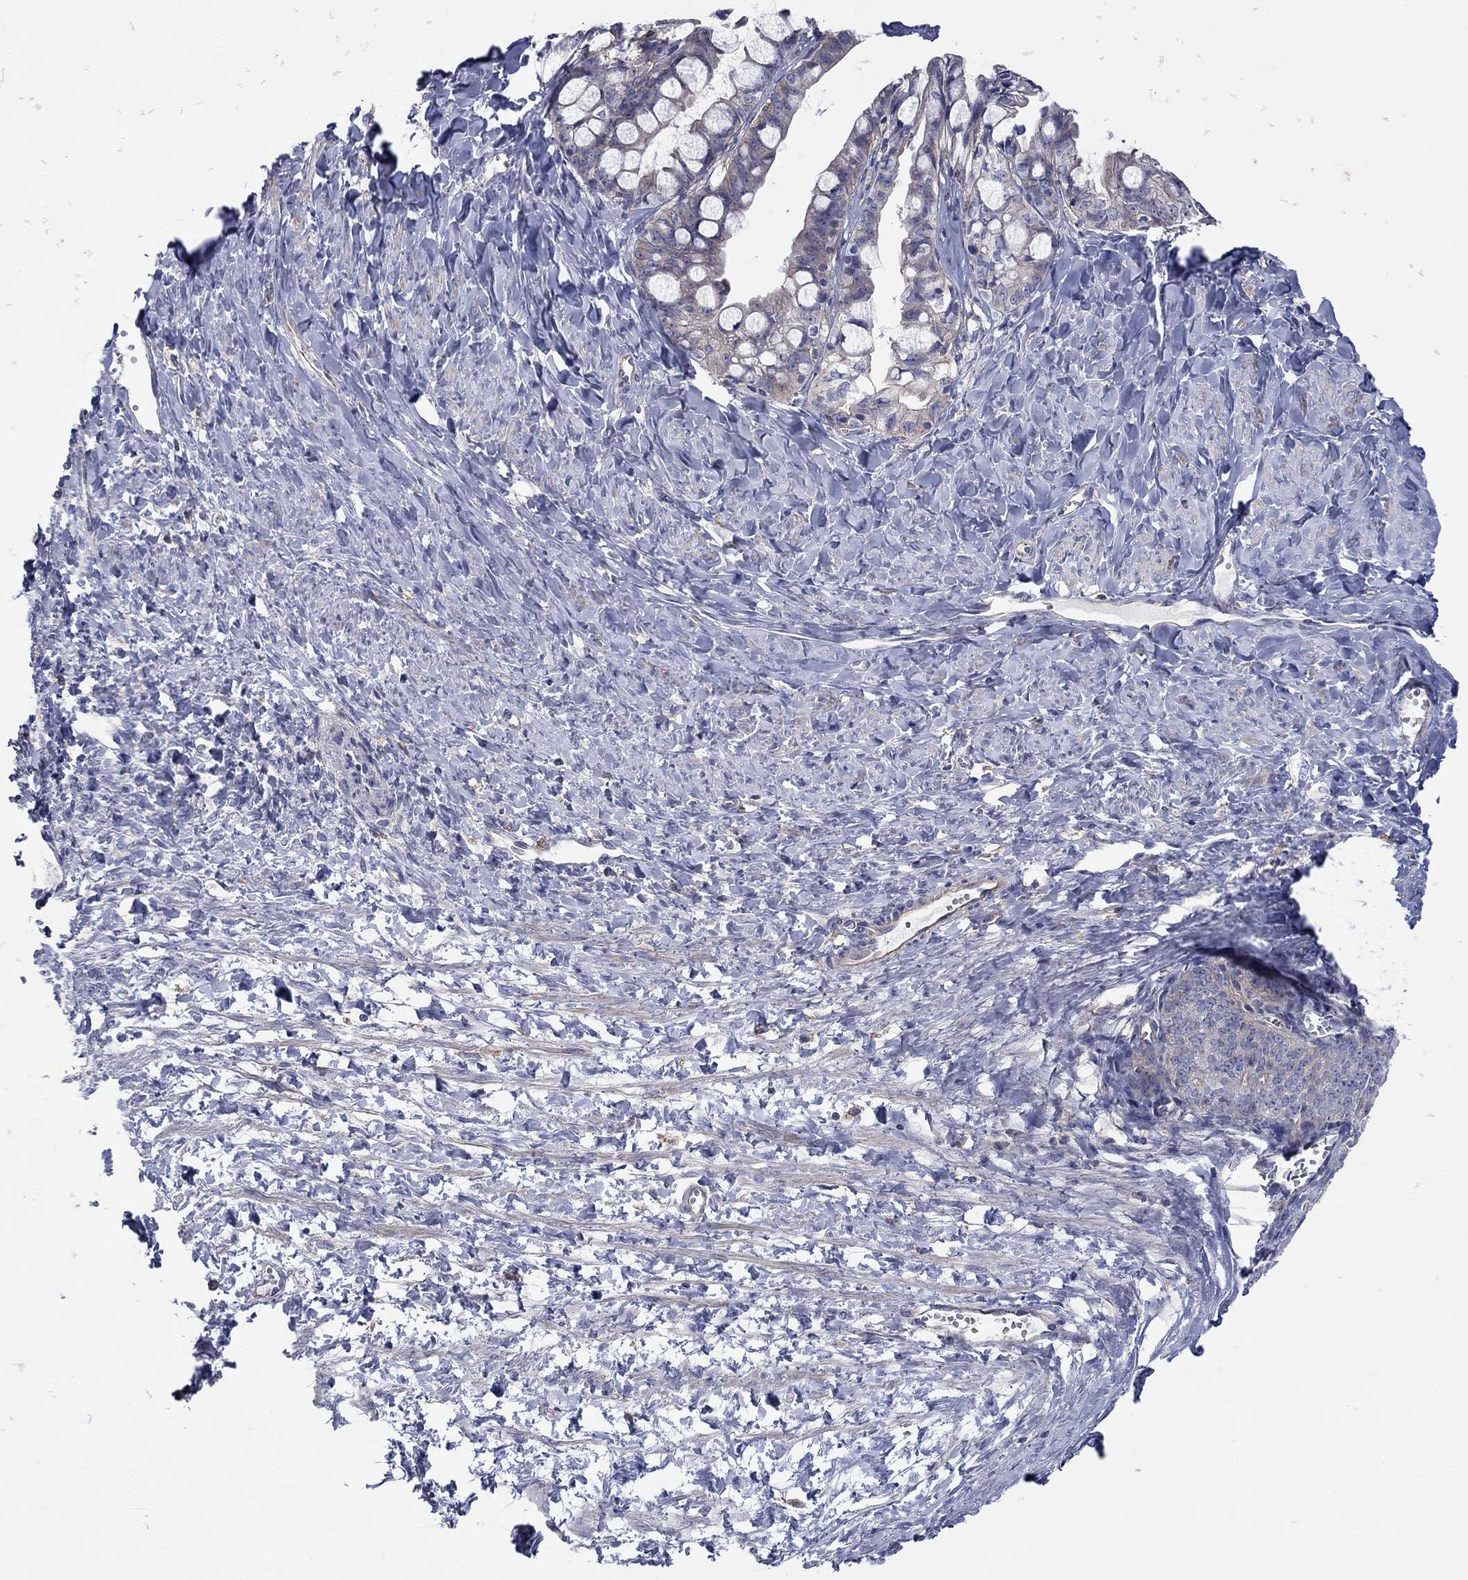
{"staining": {"intensity": "negative", "quantity": "none", "location": "none"}, "tissue": "ovarian cancer", "cell_type": "Tumor cells", "image_type": "cancer", "snomed": [{"axis": "morphology", "description": "Cystadenocarcinoma, mucinous, NOS"}, {"axis": "topography", "description": "Ovary"}], "caption": "Immunohistochemistry (IHC) of ovarian cancer reveals no expression in tumor cells.", "gene": "PCDHGA10", "patient": {"sex": "female", "age": 63}}